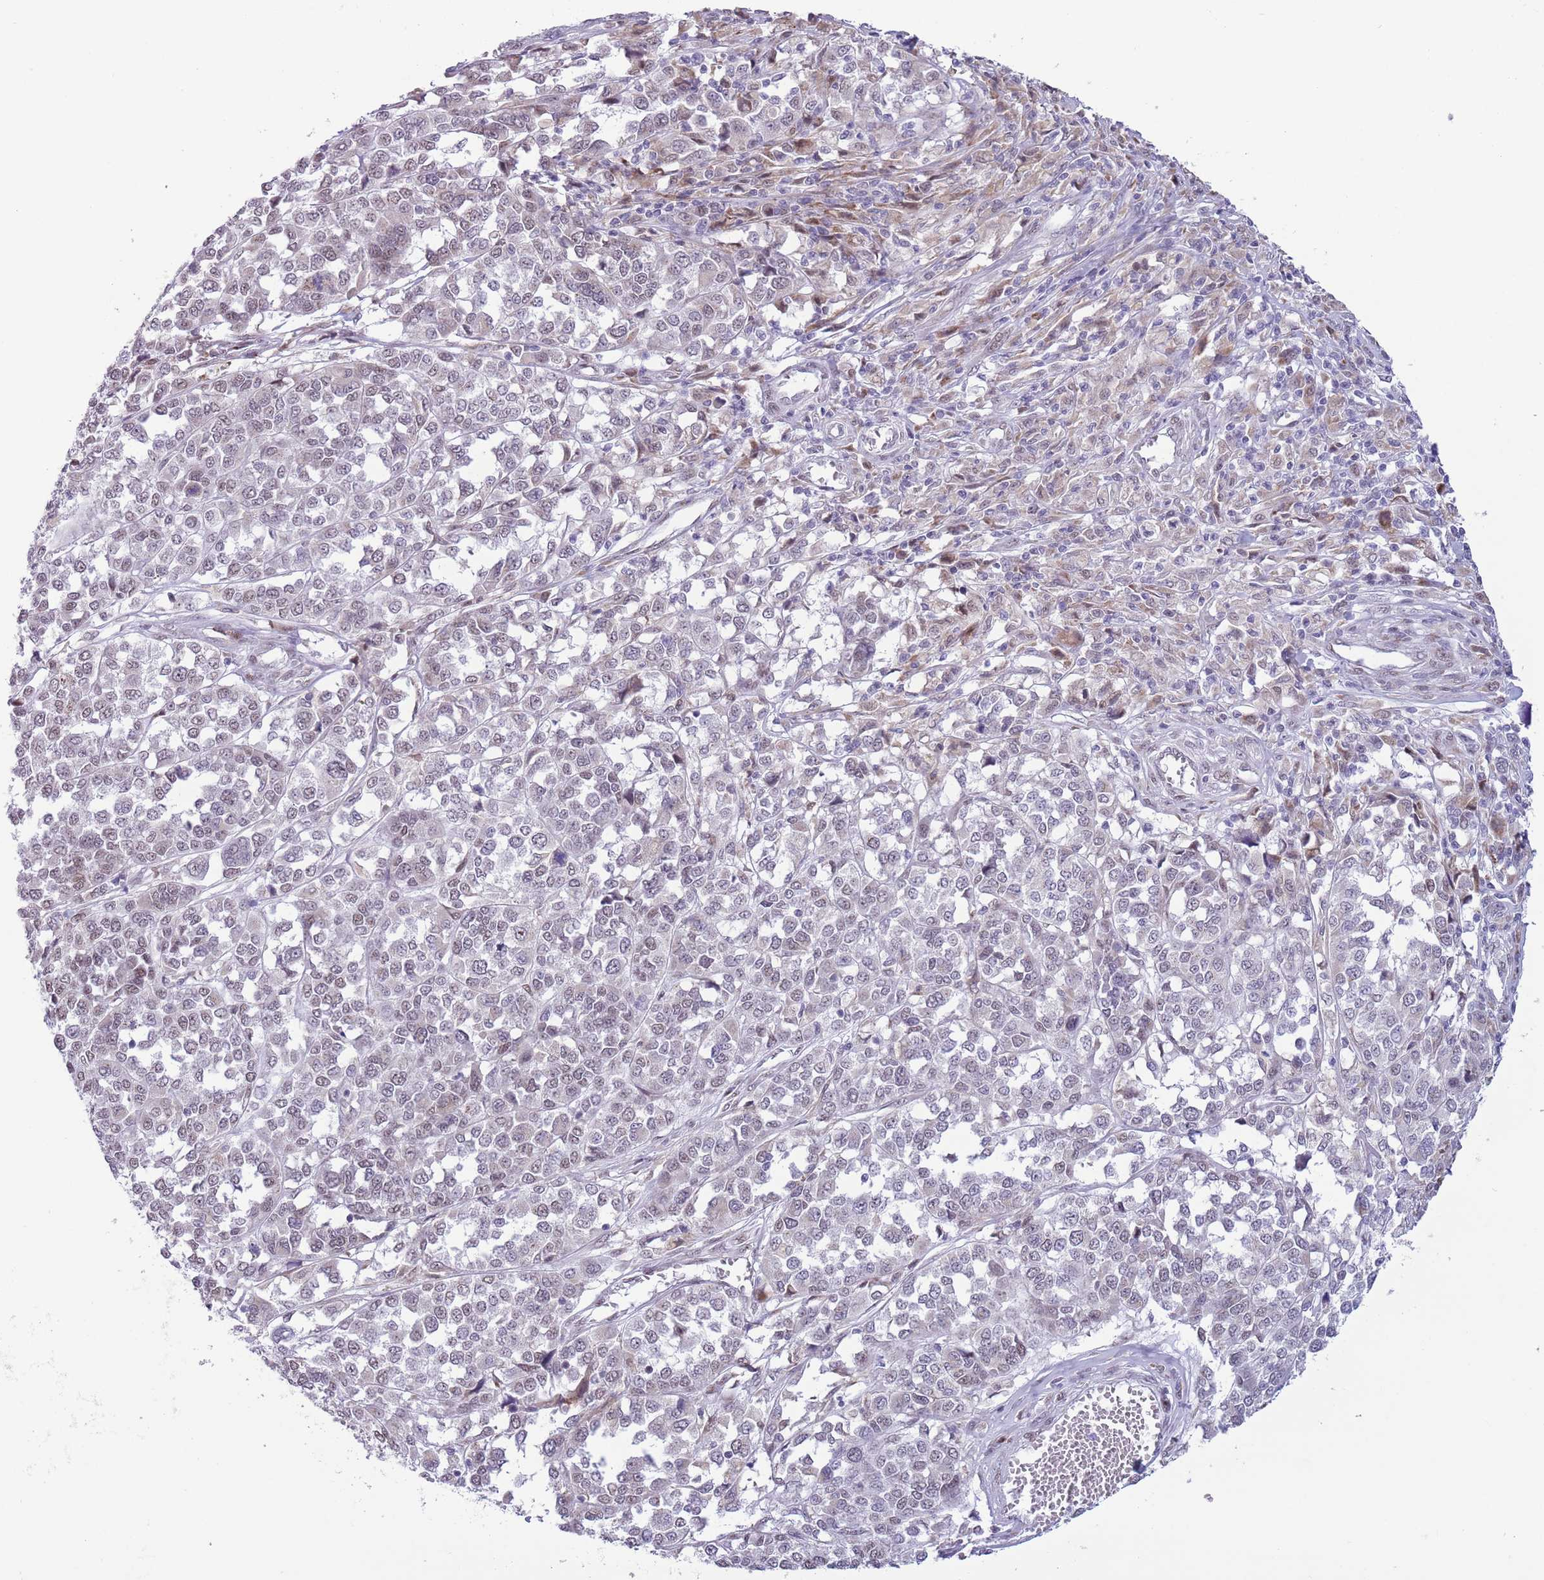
{"staining": {"intensity": "negative", "quantity": "none", "location": "none"}, "tissue": "melanoma", "cell_type": "Tumor cells", "image_type": "cancer", "snomed": [{"axis": "morphology", "description": "Malignant melanoma, Metastatic site"}, {"axis": "topography", "description": "Lymph node"}], "caption": "Malignant melanoma (metastatic site) was stained to show a protein in brown. There is no significant expression in tumor cells.", "gene": "ZNF576", "patient": {"sex": "male", "age": 44}}